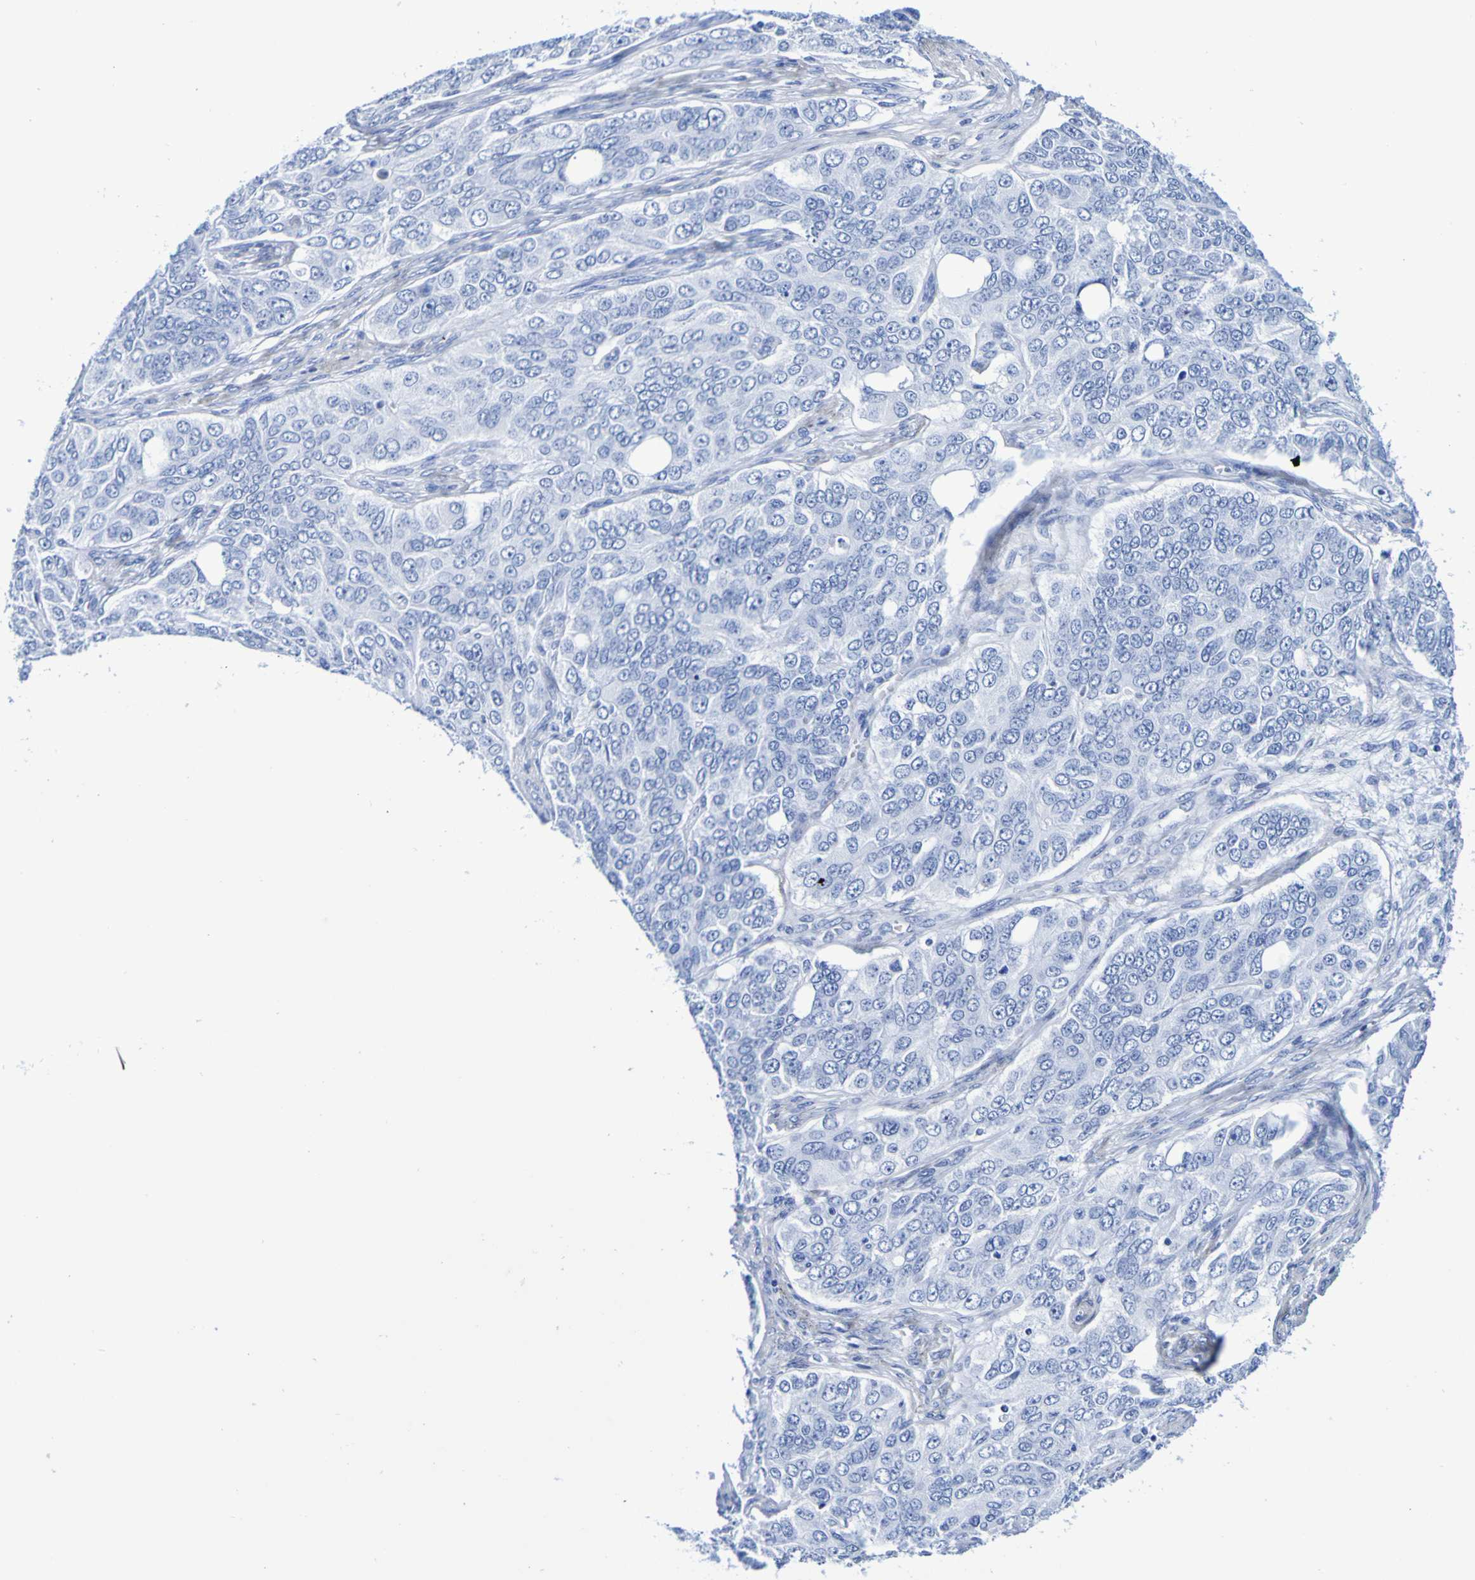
{"staining": {"intensity": "negative", "quantity": "none", "location": "none"}, "tissue": "ovarian cancer", "cell_type": "Tumor cells", "image_type": "cancer", "snomed": [{"axis": "morphology", "description": "Carcinoma, endometroid"}, {"axis": "topography", "description": "Ovary"}], "caption": "Tumor cells are negative for brown protein staining in endometroid carcinoma (ovarian).", "gene": "DPEP1", "patient": {"sex": "female", "age": 51}}